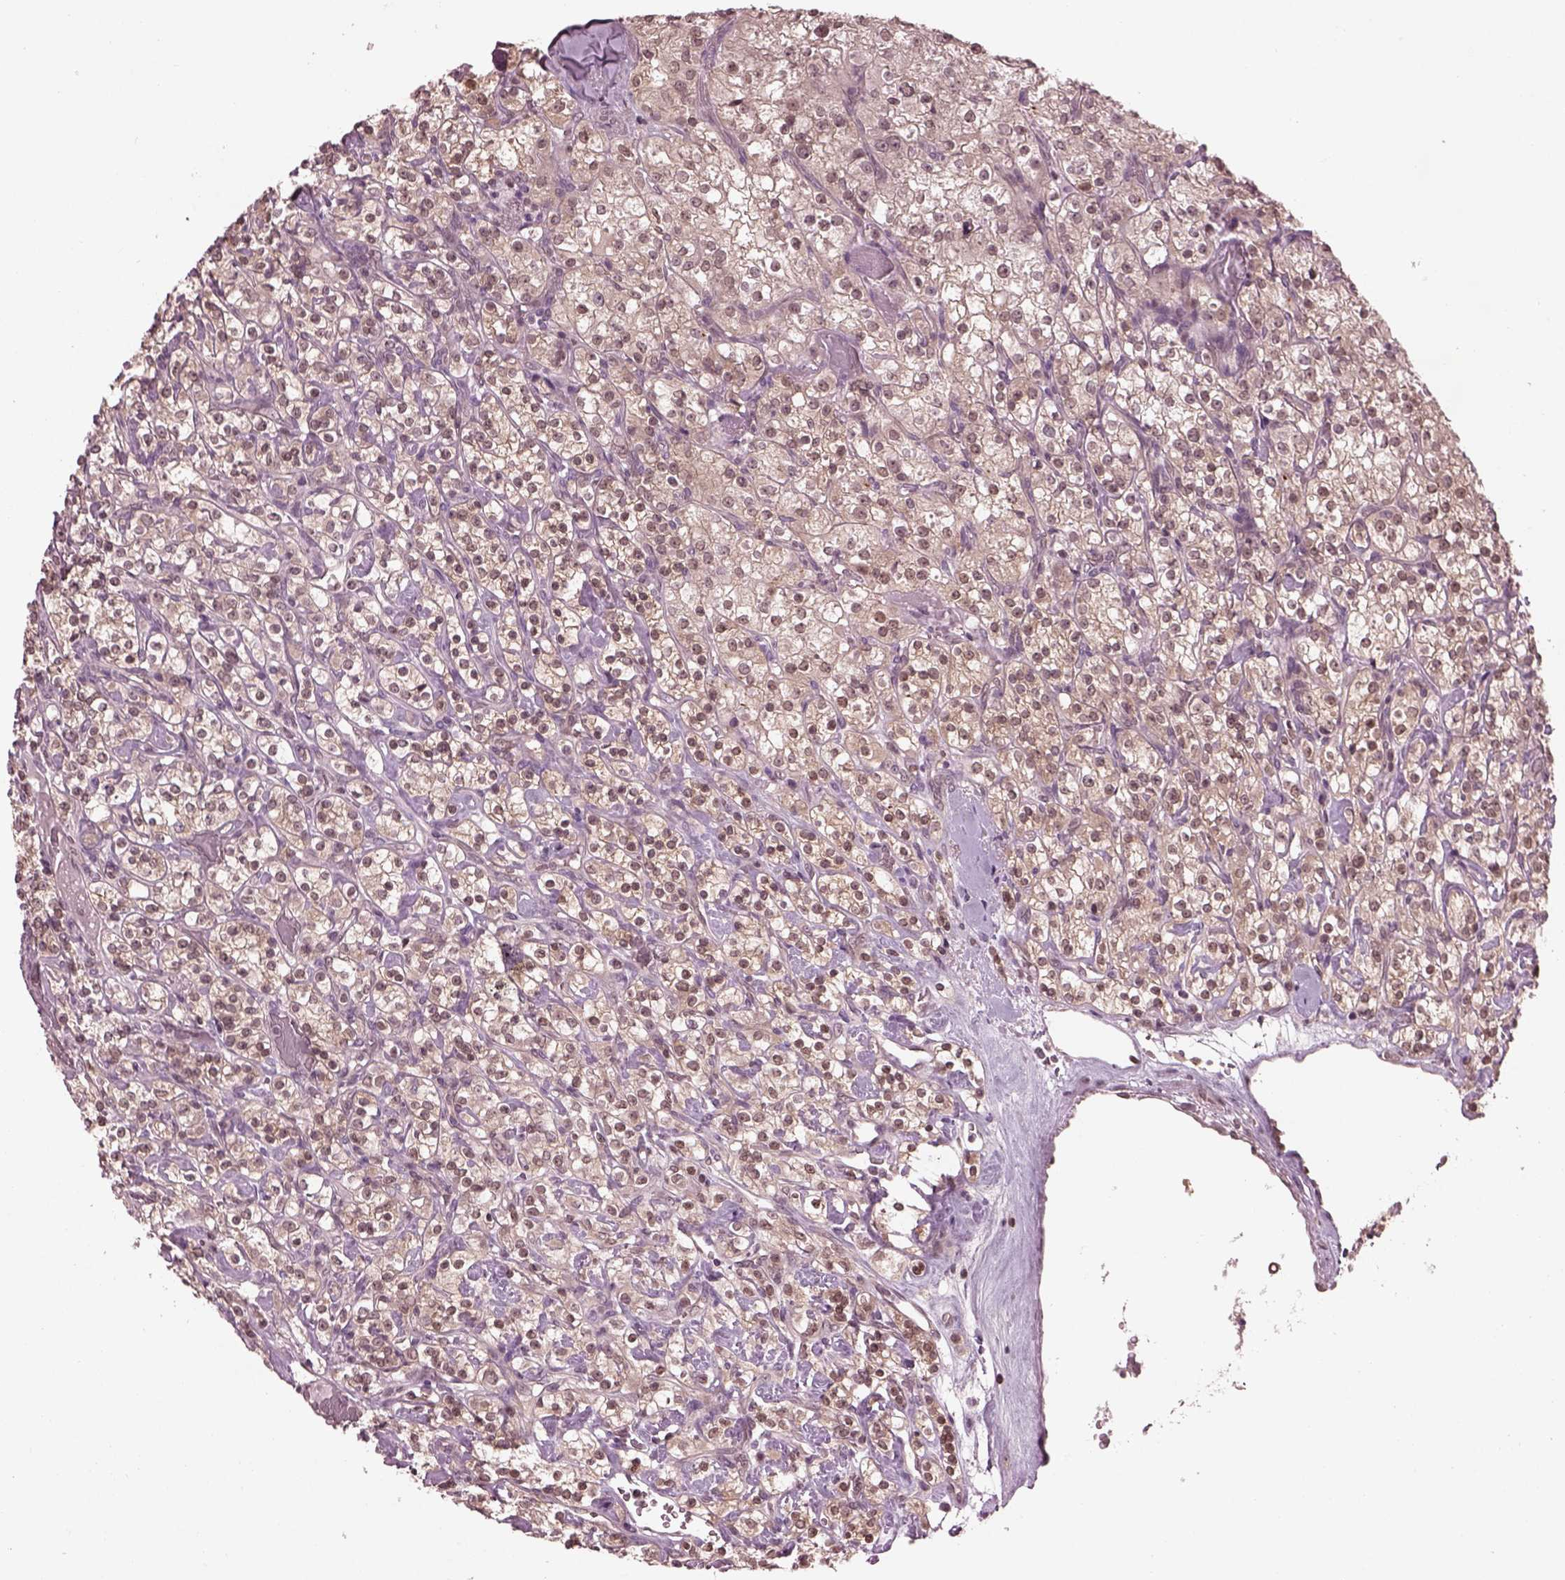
{"staining": {"intensity": "moderate", "quantity": "<25%", "location": "cytoplasmic/membranous,nuclear"}, "tissue": "renal cancer", "cell_type": "Tumor cells", "image_type": "cancer", "snomed": [{"axis": "morphology", "description": "Adenocarcinoma, NOS"}, {"axis": "topography", "description": "Kidney"}], "caption": "This is an image of IHC staining of renal adenocarcinoma, which shows moderate positivity in the cytoplasmic/membranous and nuclear of tumor cells.", "gene": "SRI", "patient": {"sex": "male", "age": 77}}